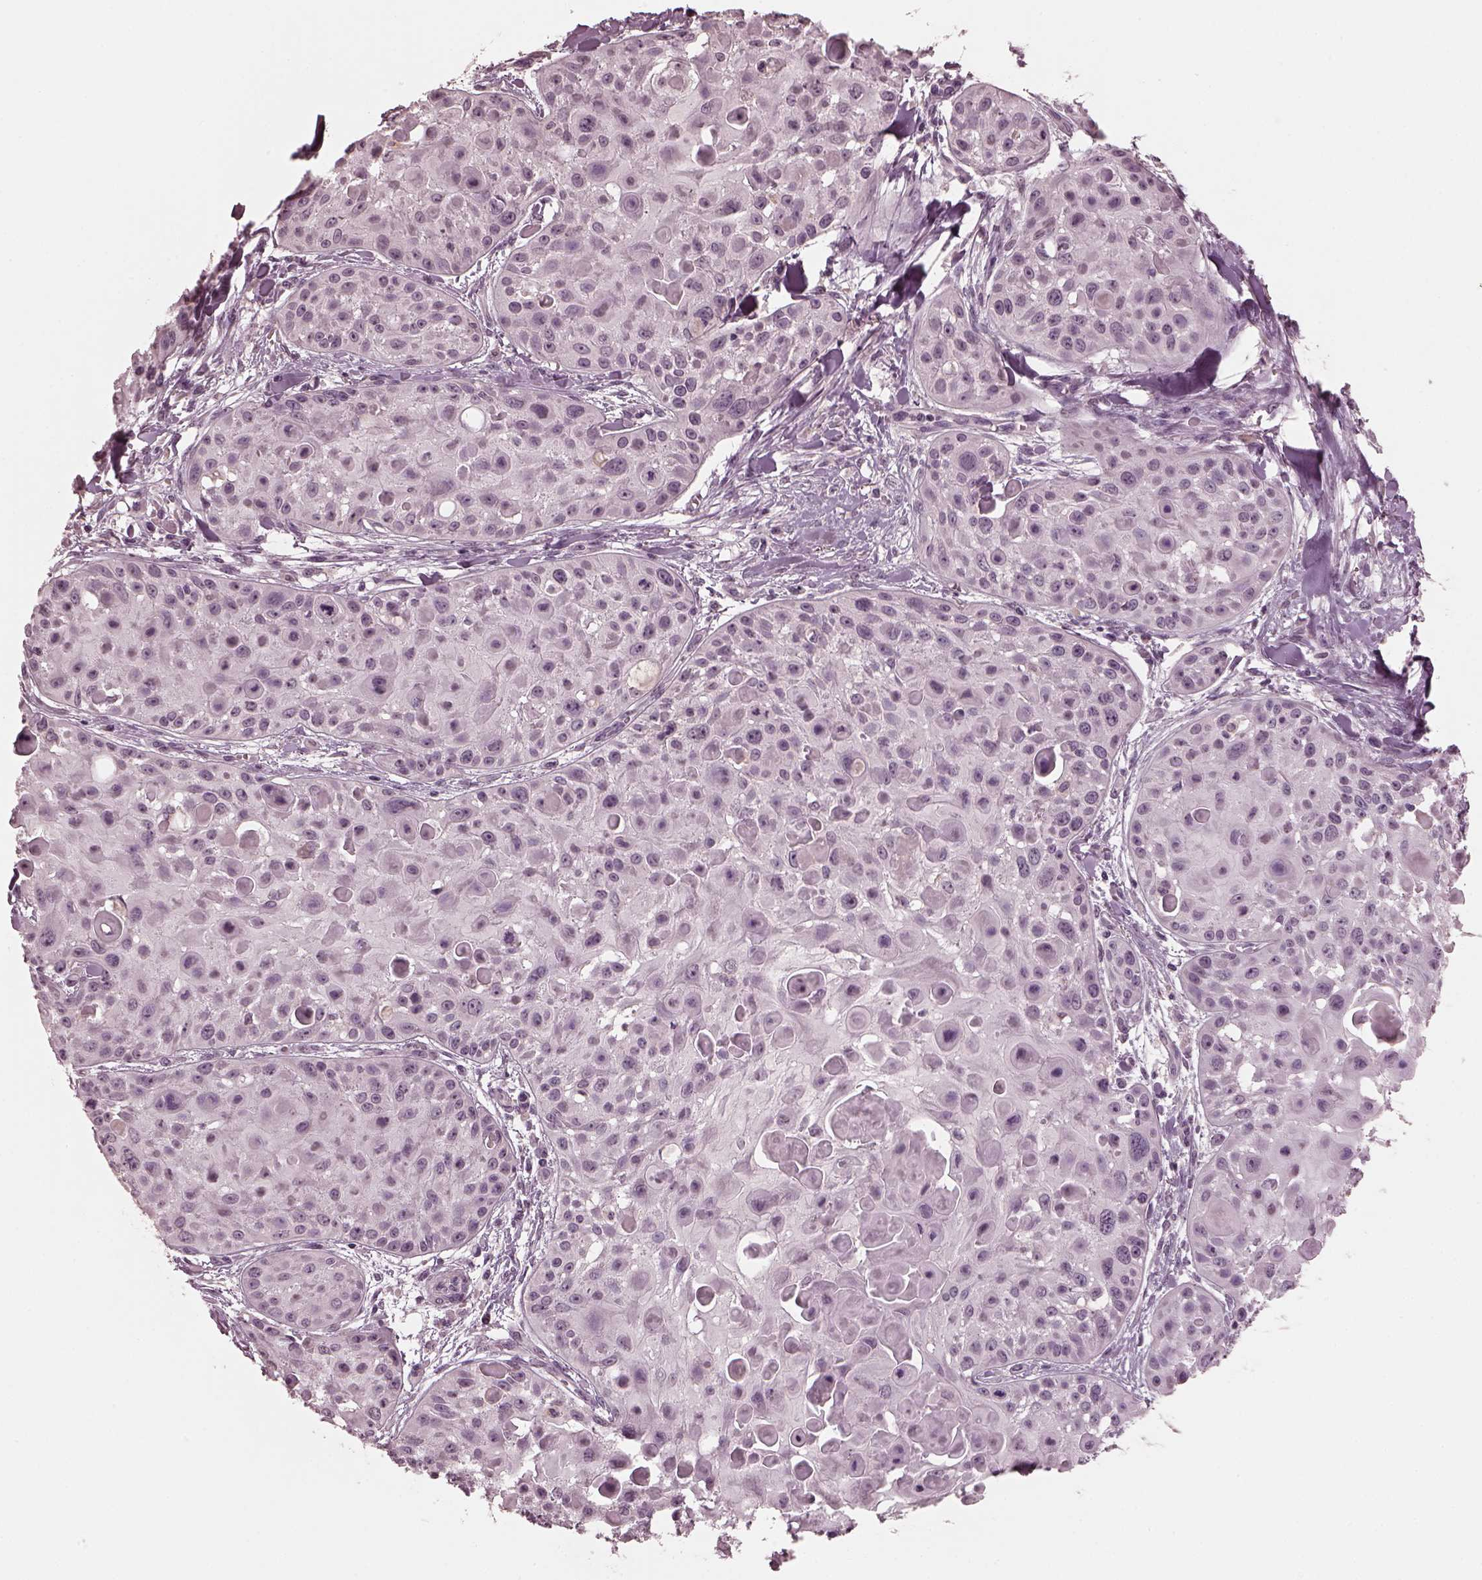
{"staining": {"intensity": "negative", "quantity": "none", "location": "none"}, "tissue": "skin cancer", "cell_type": "Tumor cells", "image_type": "cancer", "snomed": [{"axis": "morphology", "description": "Squamous cell carcinoma, NOS"}, {"axis": "topography", "description": "Skin"}, {"axis": "topography", "description": "Anal"}], "caption": "Immunohistochemistry (IHC) image of human squamous cell carcinoma (skin) stained for a protein (brown), which demonstrates no positivity in tumor cells.", "gene": "RCVRN", "patient": {"sex": "female", "age": 75}}